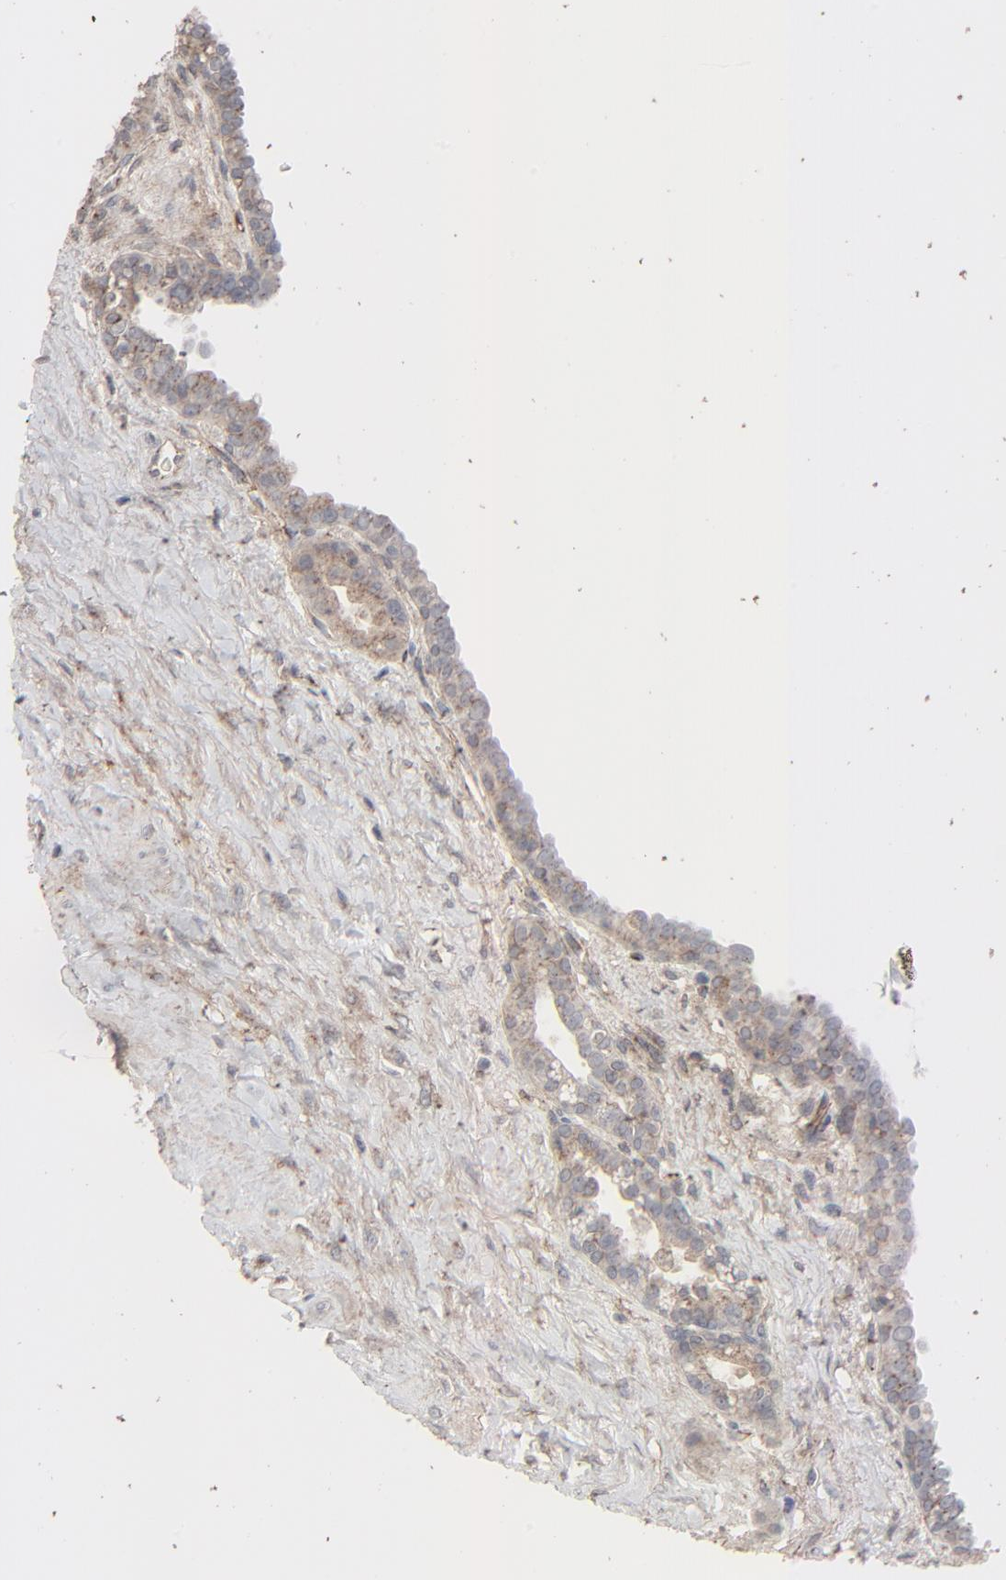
{"staining": {"intensity": "negative", "quantity": "none", "location": "none"}, "tissue": "seminal vesicle", "cell_type": "Glandular cells", "image_type": "normal", "snomed": [{"axis": "morphology", "description": "Normal tissue, NOS"}, {"axis": "topography", "description": "Seminal veicle"}], "caption": "IHC micrograph of benign seminal vesicle stained for a protein (brown), which shows no staining in glandular cells. (DAB immunohistochemistry (IHC) with hematoxylin counter stain).", "gene": "JAM3", "patient": {"sex": "male", "age": 61}}